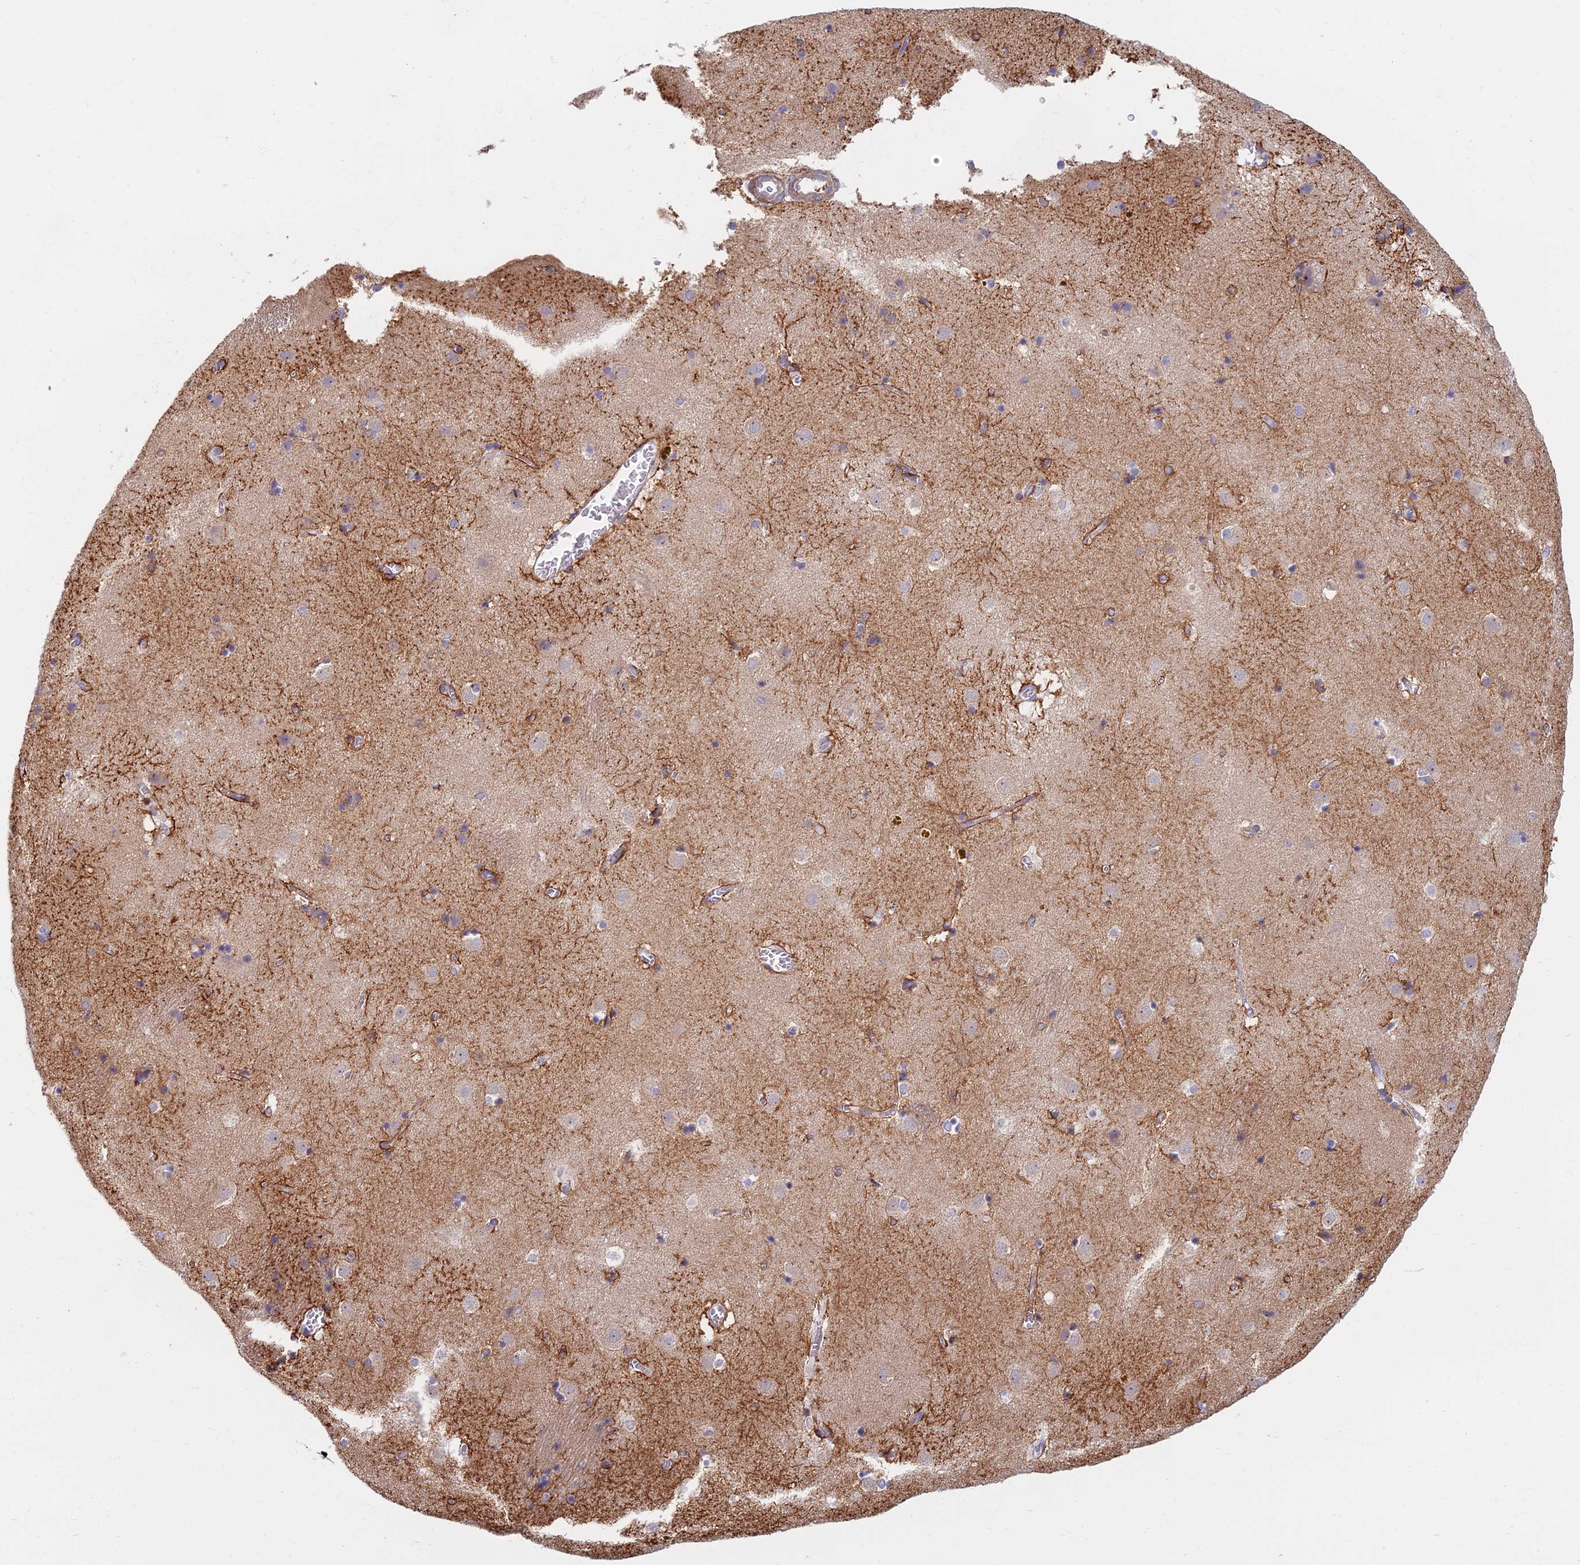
{"staining": {"intensity": "moderate", "quantity": "<25%", "location": "cytoplasmic/membranous"}, "tissue": "caudate", "cell_type": "Glial cells", "image_type": "normal", "snomed": [{"axis": "morphology", "description": "Normal tissue, NOS"}, {"axis": "topography", "description": "Lateral ventricle wall"}], "caption": "Brown immunohistochemical staining in benign caudate demonstrates moderate cytoplasmic/membranous positivity in approximately <25% of glial cells.", "gene": "C15orf40", "patient": {"sex": "male", "age": 70}}